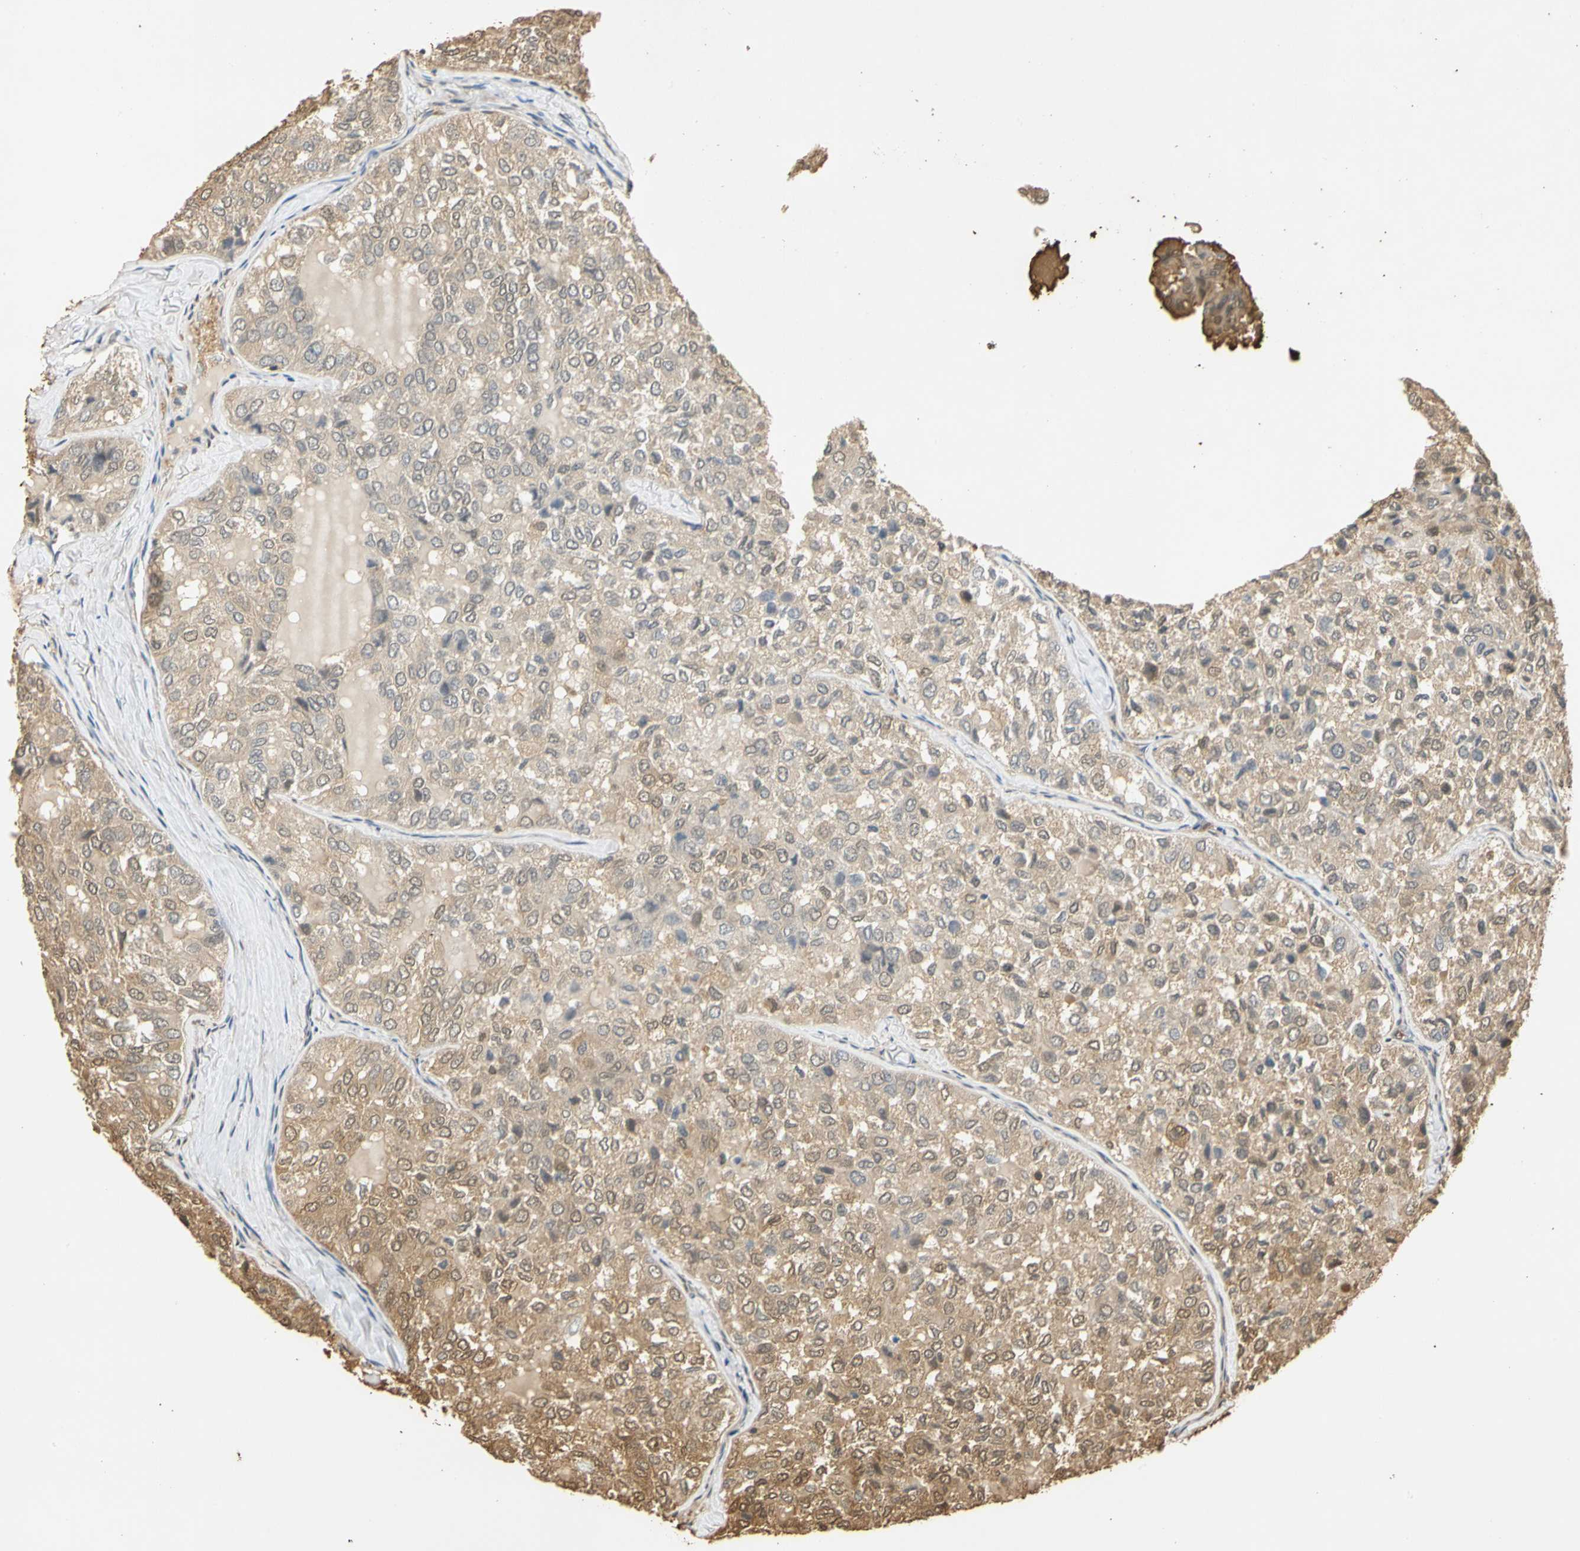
{"staining": {"intensity": "weak", "quantity": ">75%", "location": "cytoplasmic/membranous,nuclear"}, "tissue": "thyroid cancer", "cell_type": "Tumor cells", "image_type": "cancer", "snomed": [{"axis": "morphology", "description": "Follicular adenoma carcinoma, NOS"}, {"axis": "topography", "description": "Thyroid gland"}], "caption": "A histopathology image showing weak cytoplasmic/membranous and nuclear positivity in approximately >75% of tumor cells in thyroid cancer, as visualized by brown immunohistochemical staining.", "gene": "S100A6", "patient": {"sex": "male", "age": 75}}